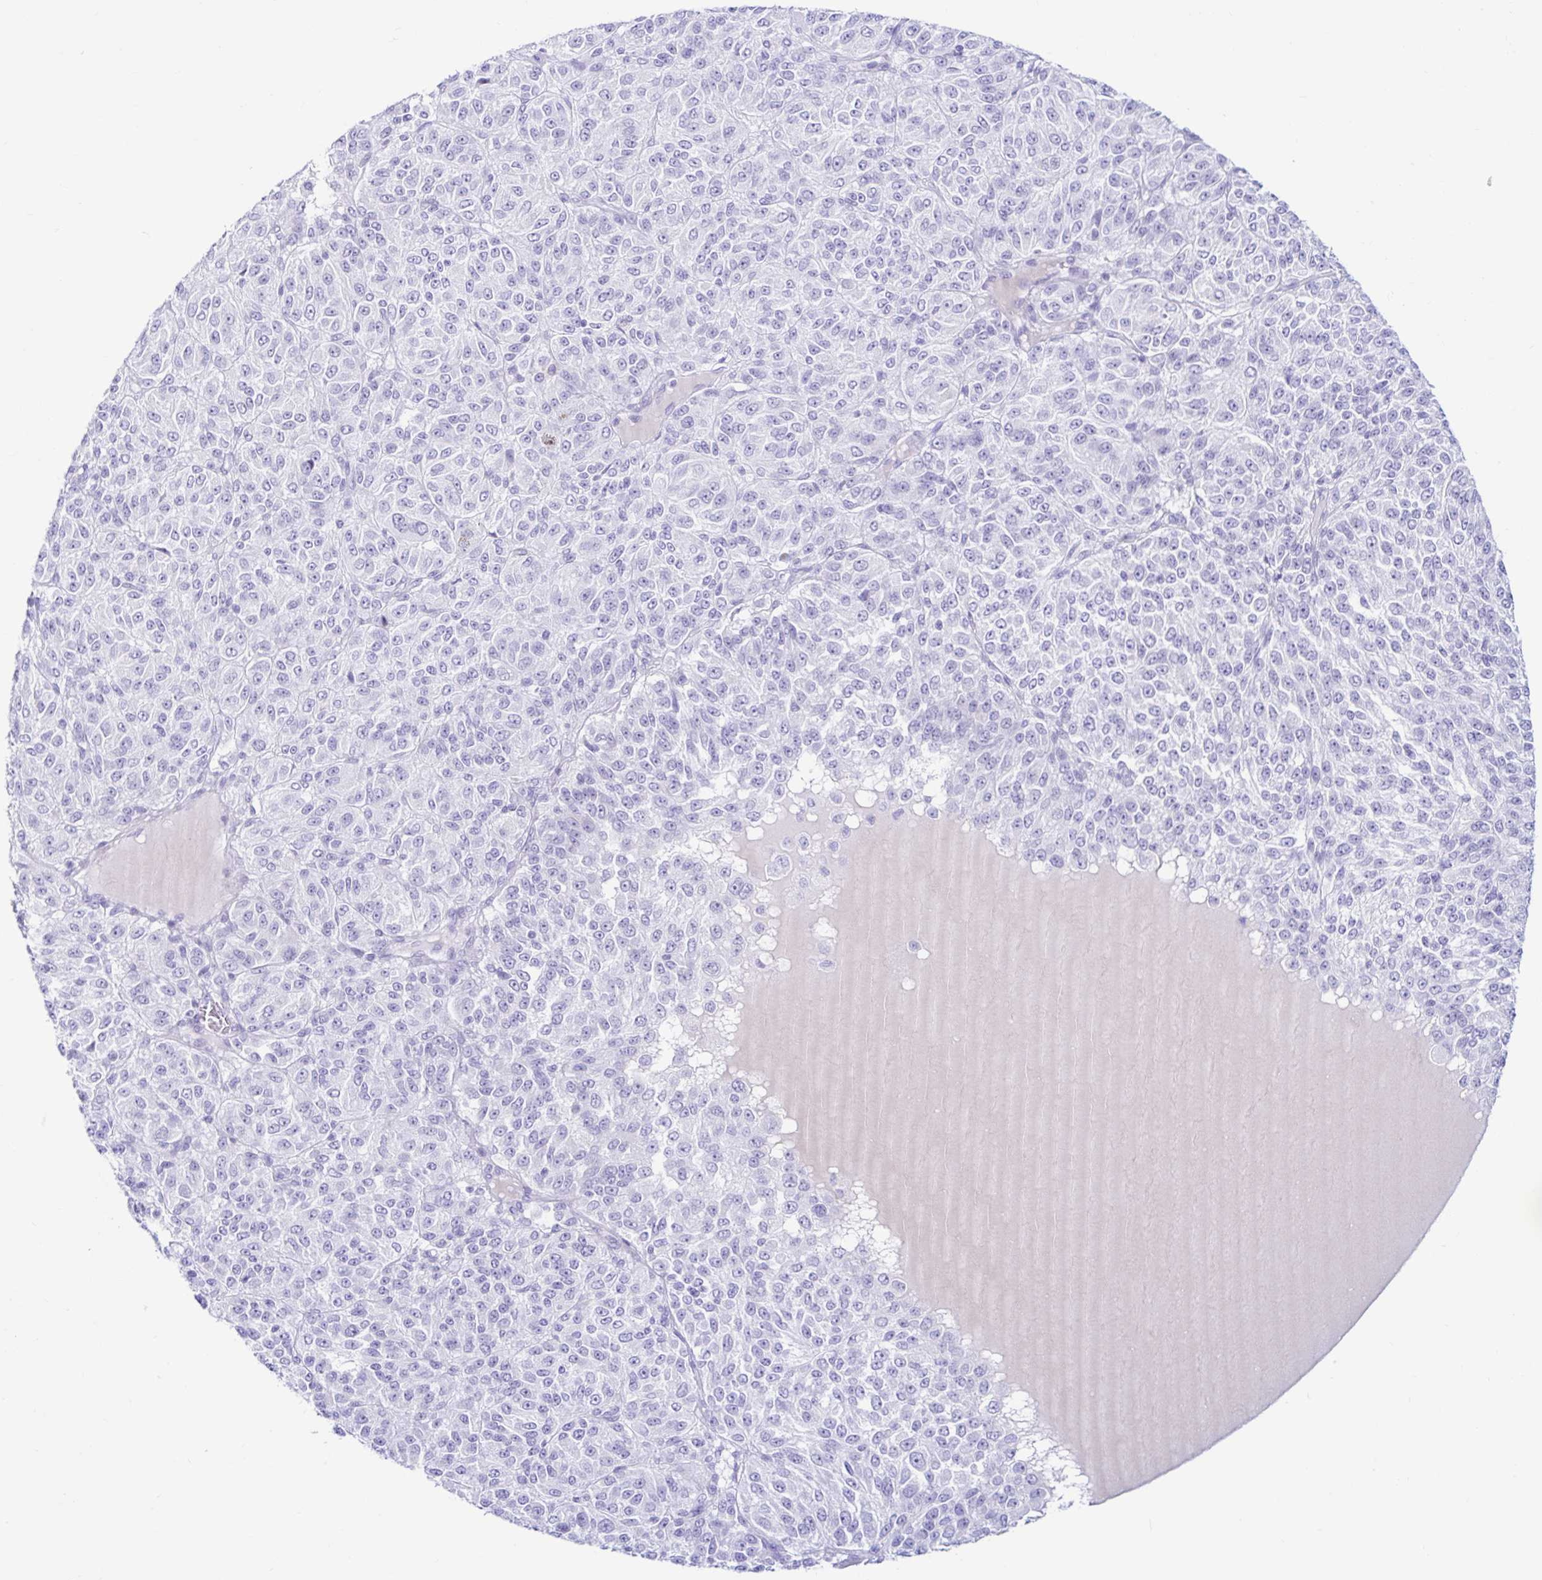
{"staining": {"intensity": "negative", "quantity": "none", "location": "none"}, "tissue": "melanoma", "cell_type": "Tumor cells", "image_type": "cancer", "snomed": [{"axis": "morphology", "description": "Malignant melanoma, Metastatic site"}, {"axis": "topography", "description": "Brain"}], "caption": "A high-resolution histopathology image shows immunohistochemistry (IHC) staining of melanoma, which exhibits no significant expression in tumor cells.", "gene": "BEST1", "patient": {"sex": "female", "age": 56}}